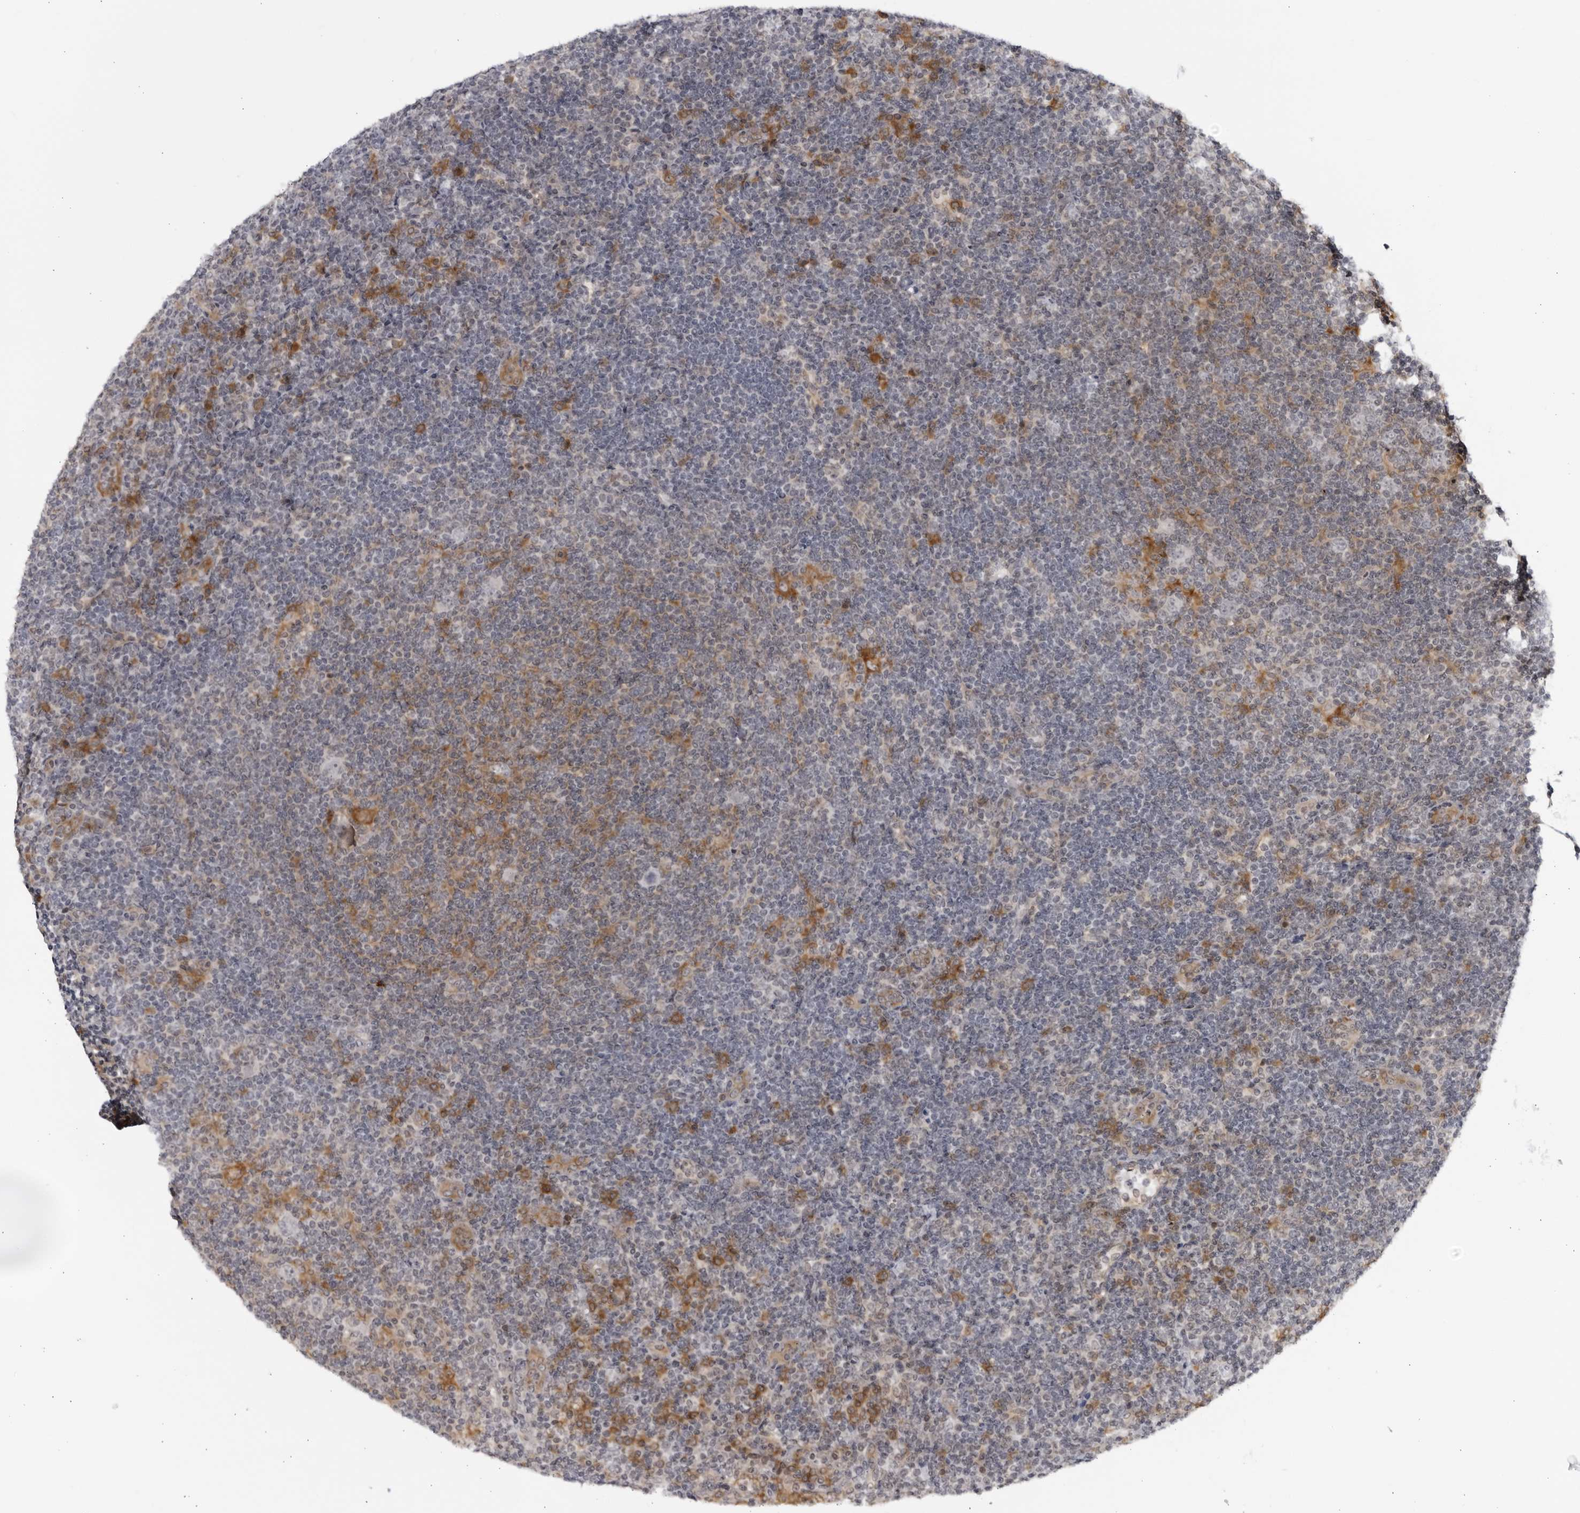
{"staining": {"intensity": "negative", "quantity": "none", "location": "none"}, "tissue": "lymphoma", "cell_type": "Tumor cells", "image_type": "cancer", "snomed": [{"axis": "morphology", "description": "Hodgkin's disease, NOS"}, {"axis": "topography", "description": "Lymph node"}], "caption": "This is an immunohistochemistry (IHC) image of human lymphoma. There is no positivity in tumor cells.", "gene": "DTL", "patient": {"sex": "female", "age": 57}}